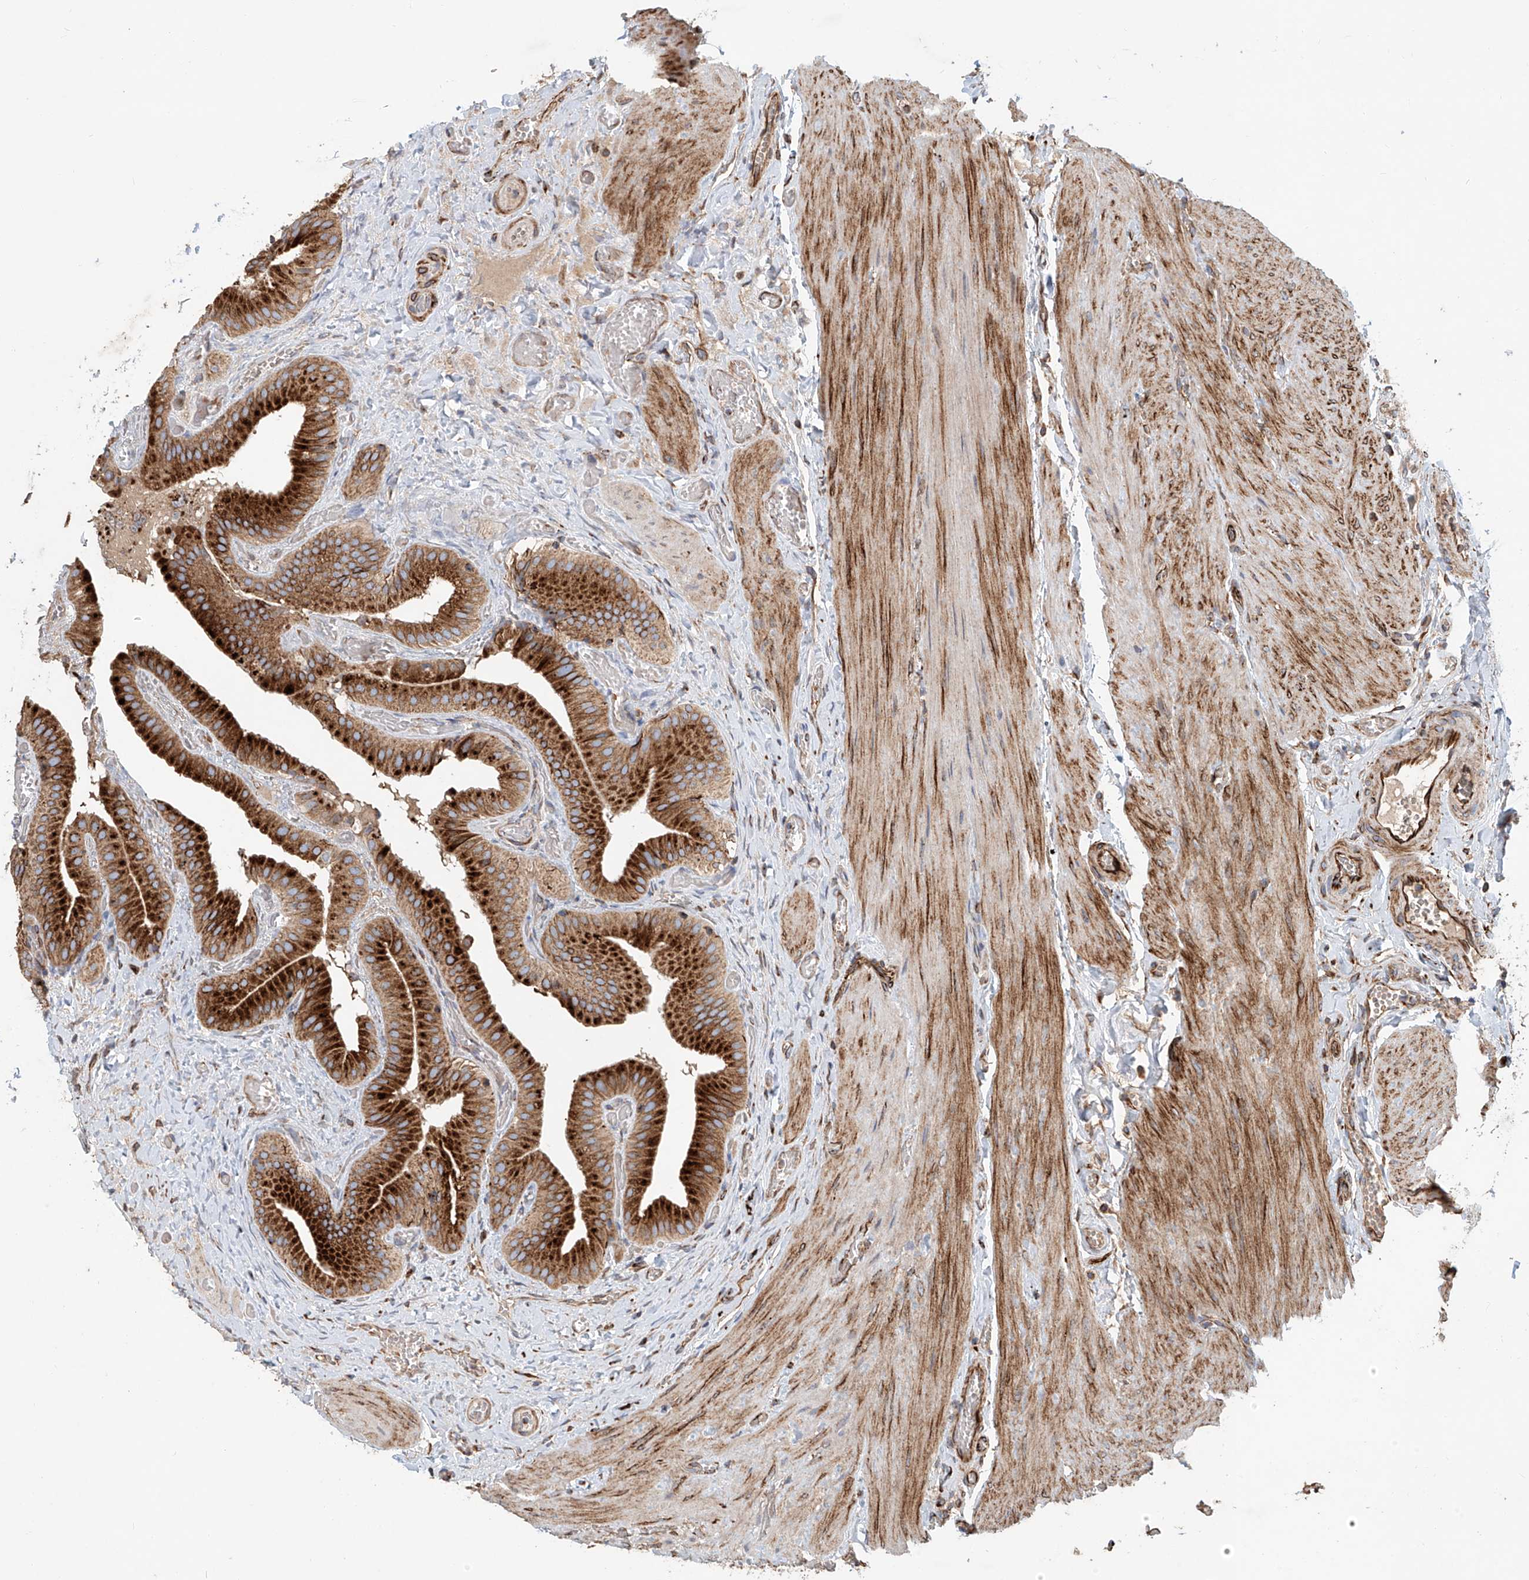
{"staining": {"intensity": "strong", "quantity": ">75%", "location": "cytoplasmic/membranous"}, "tissue": "gallbladder", "cell_type": "Glandular cells", "image_type": "normal", "snomed": [{"axis": "morphology", "description": "Normal tissue, NOS"}, {"axis": "topography", "description": "Gallbladder"}], "caption": "This is a photomicrograph of immunohistochemistry staining of unremarkable gallbladder, which shows strong positivity in the cytoplasmic/membranous of glandular cells.", "gene": "HGSNAT", "patient": {"sex": "female", "age": 64}}